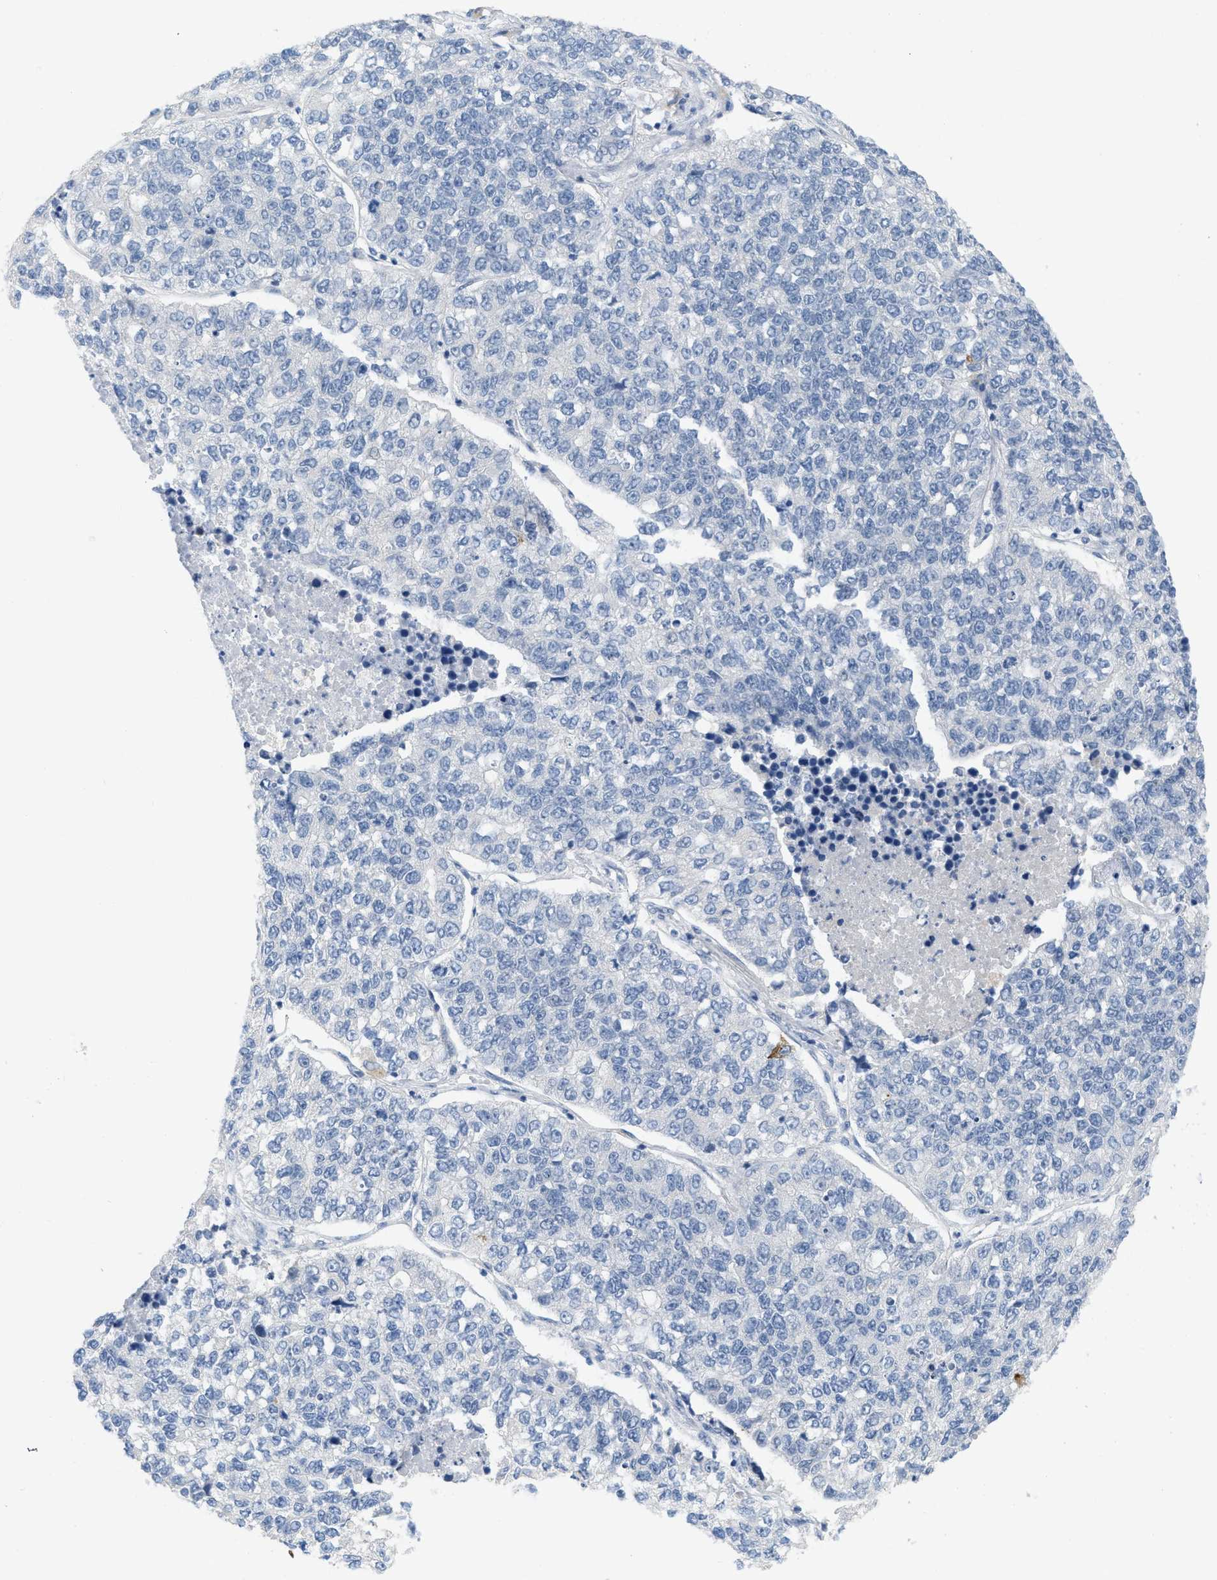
{"staining": {"intensity": "negative", "quantity": "none", "location": "none"}, "tissue": "lung cancer", "cell_type": "Tumor cells", "image_type": "cancer", "snomed": [{"axis": "morphology", "description": "Adenocarcinoma, NOS"}, {"axis": "topography", "description": "Lung"}], "caption": "An immunohistochemistry (IHC) micrograph of lung cancer is shown. There is no staining in tumor cells of lung cancer.", "gene": "TNFAIP1", "patient": {"sex": "male", "age": 49}}